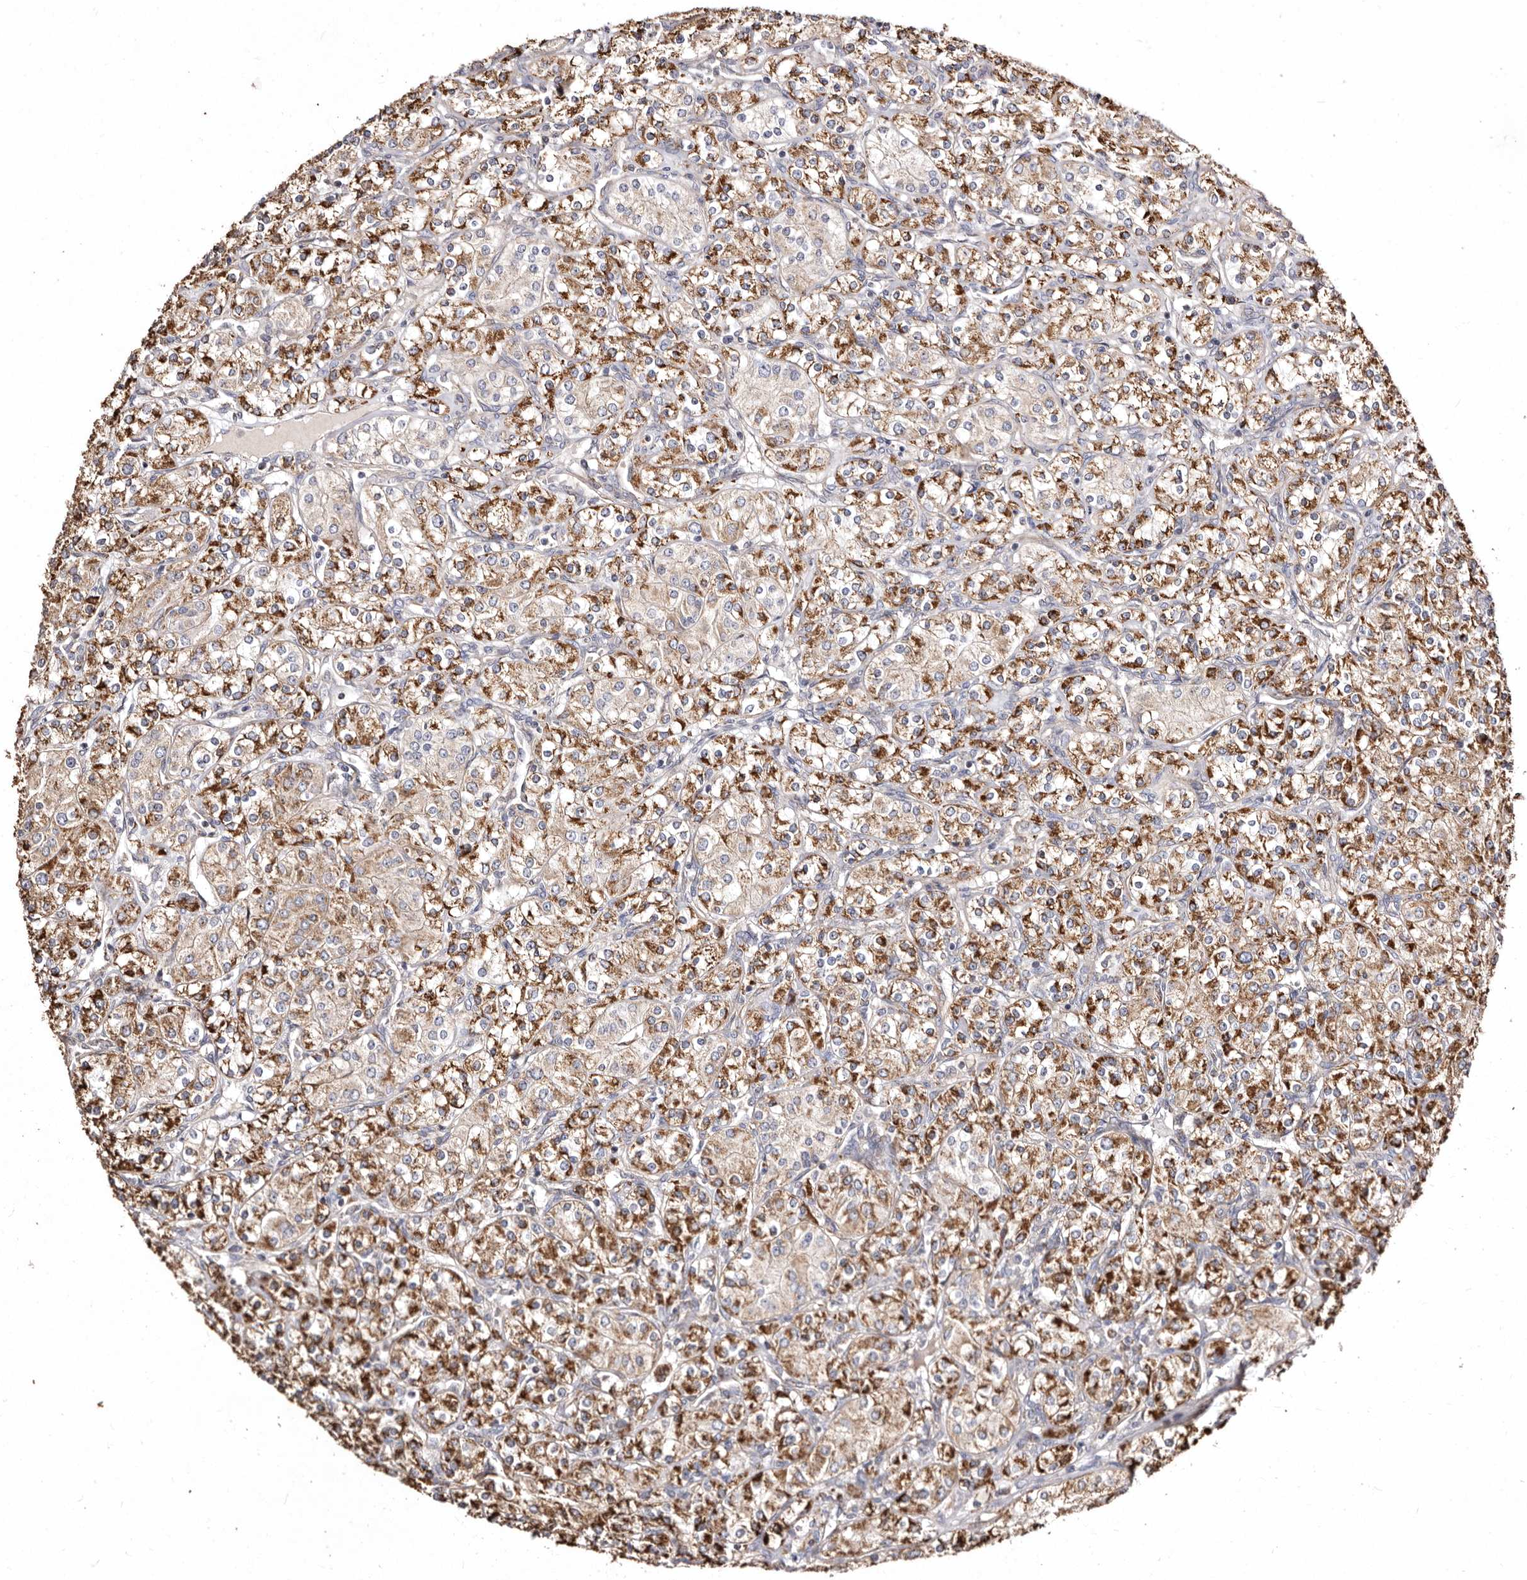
{"staining": {"intensity": "strong", "quantity": "25%-75%", "location": "cytoplasmic/membranous"}, "tissue": "renal cancer", "cell_type": "Tumor cells", "image_type": "cancer", "snomed": [{"axis": "morphology", "description": "Adenocarcinoma, NOS"}, {"axis": "topography", "description": "Kidney"}], "caption": "A brown stain shows strong cytoplasmic/membranous expression of a protein in renal adenocarcinoma tumor cells.", "gene": "LUZP1", "patient": {"sex": "male", "age": 77}}